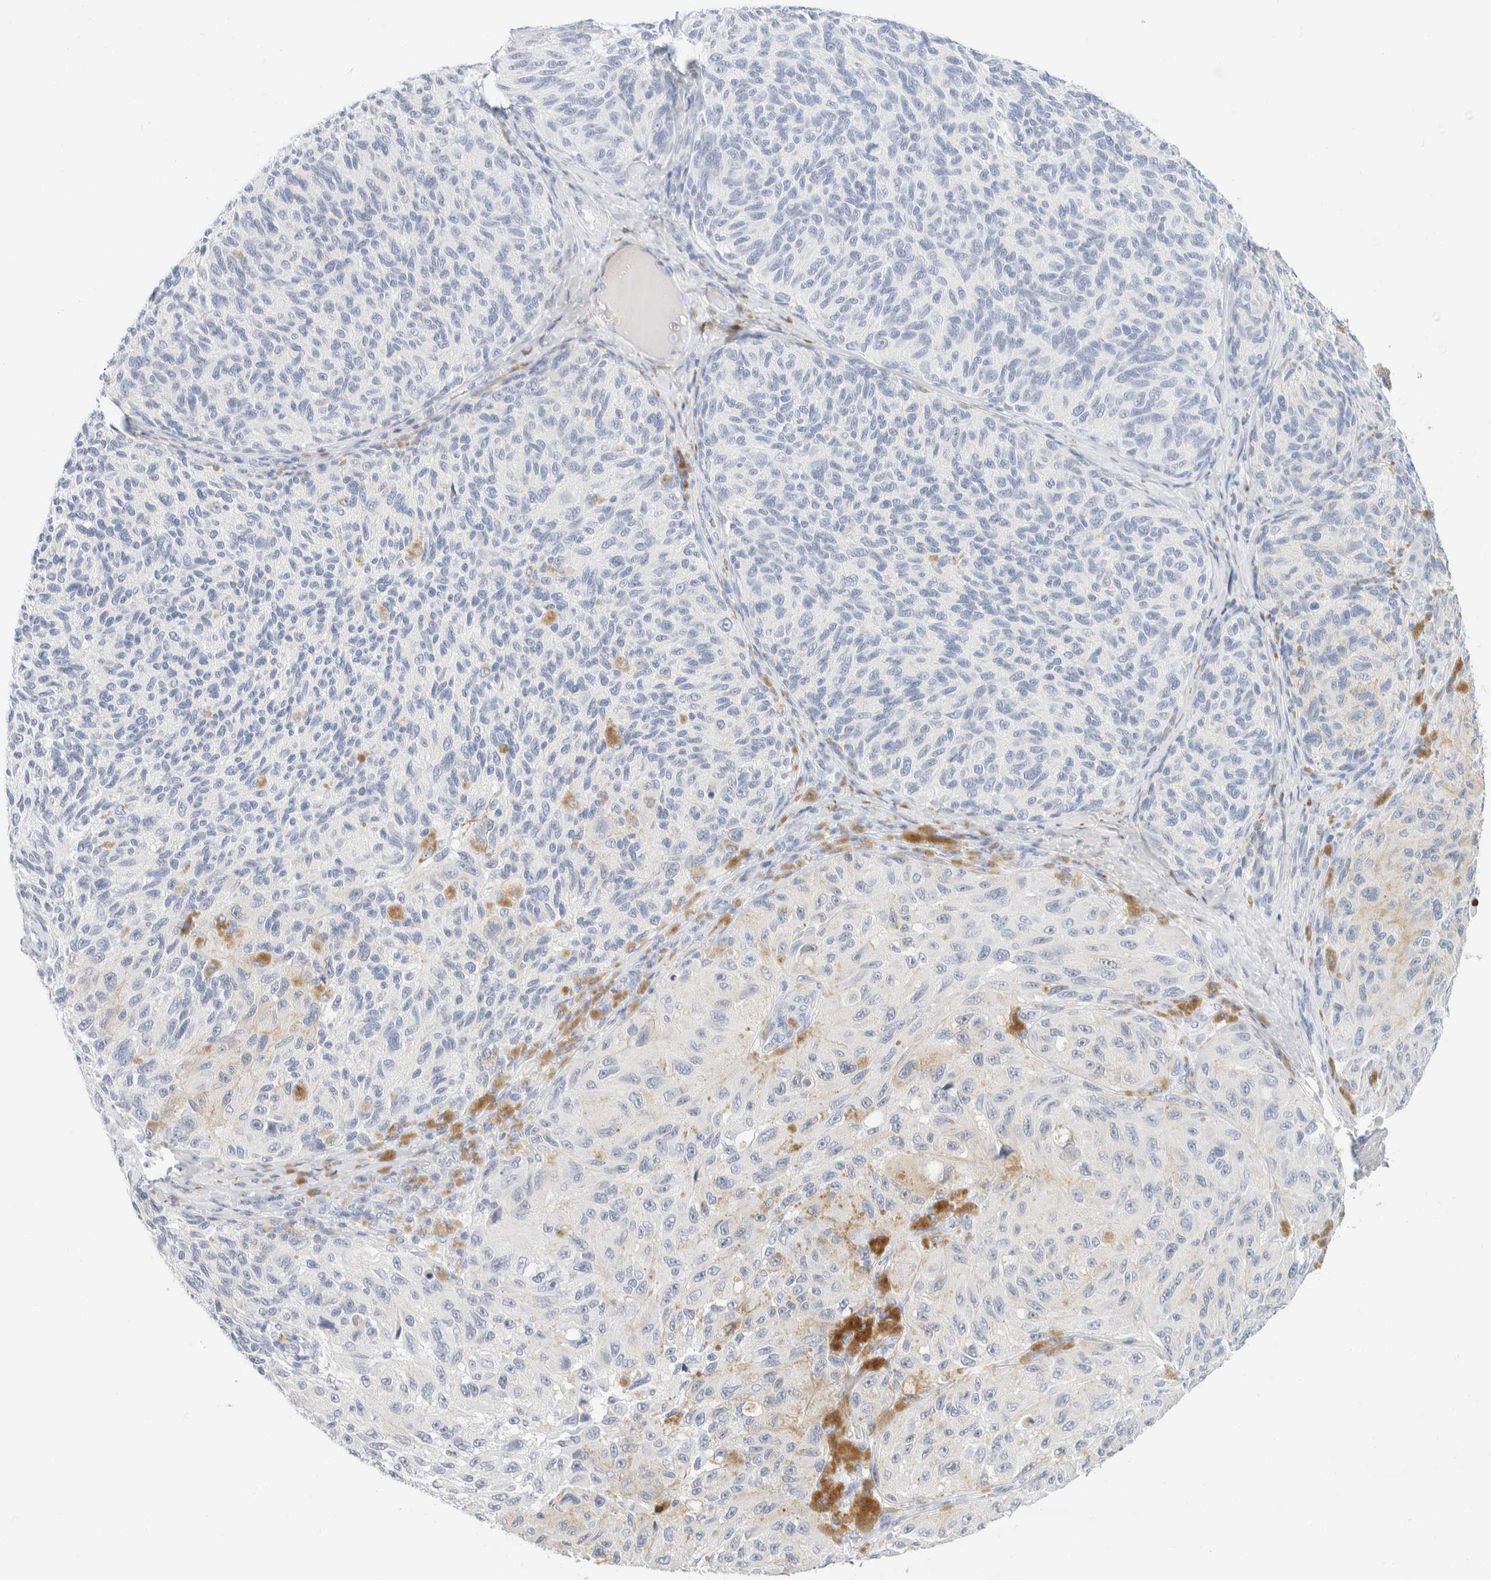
{"staining": {"intensity": "negative", "quantity": "none", "location": "none"}, "tissue": "melanoma", "cell_type": "Tumor cells", "image_type": "cancer", "snomed": [{"axis": "morphology", "description": "Malignant melanoma, NOS"}, {"axis": "topography", "description": "Skin"}], "caption": "IHC of malignant melanoma demonstrates no staining in tumor cells.", "gene": "KRT20", "patient": {"sex": "female", "age": 73}}